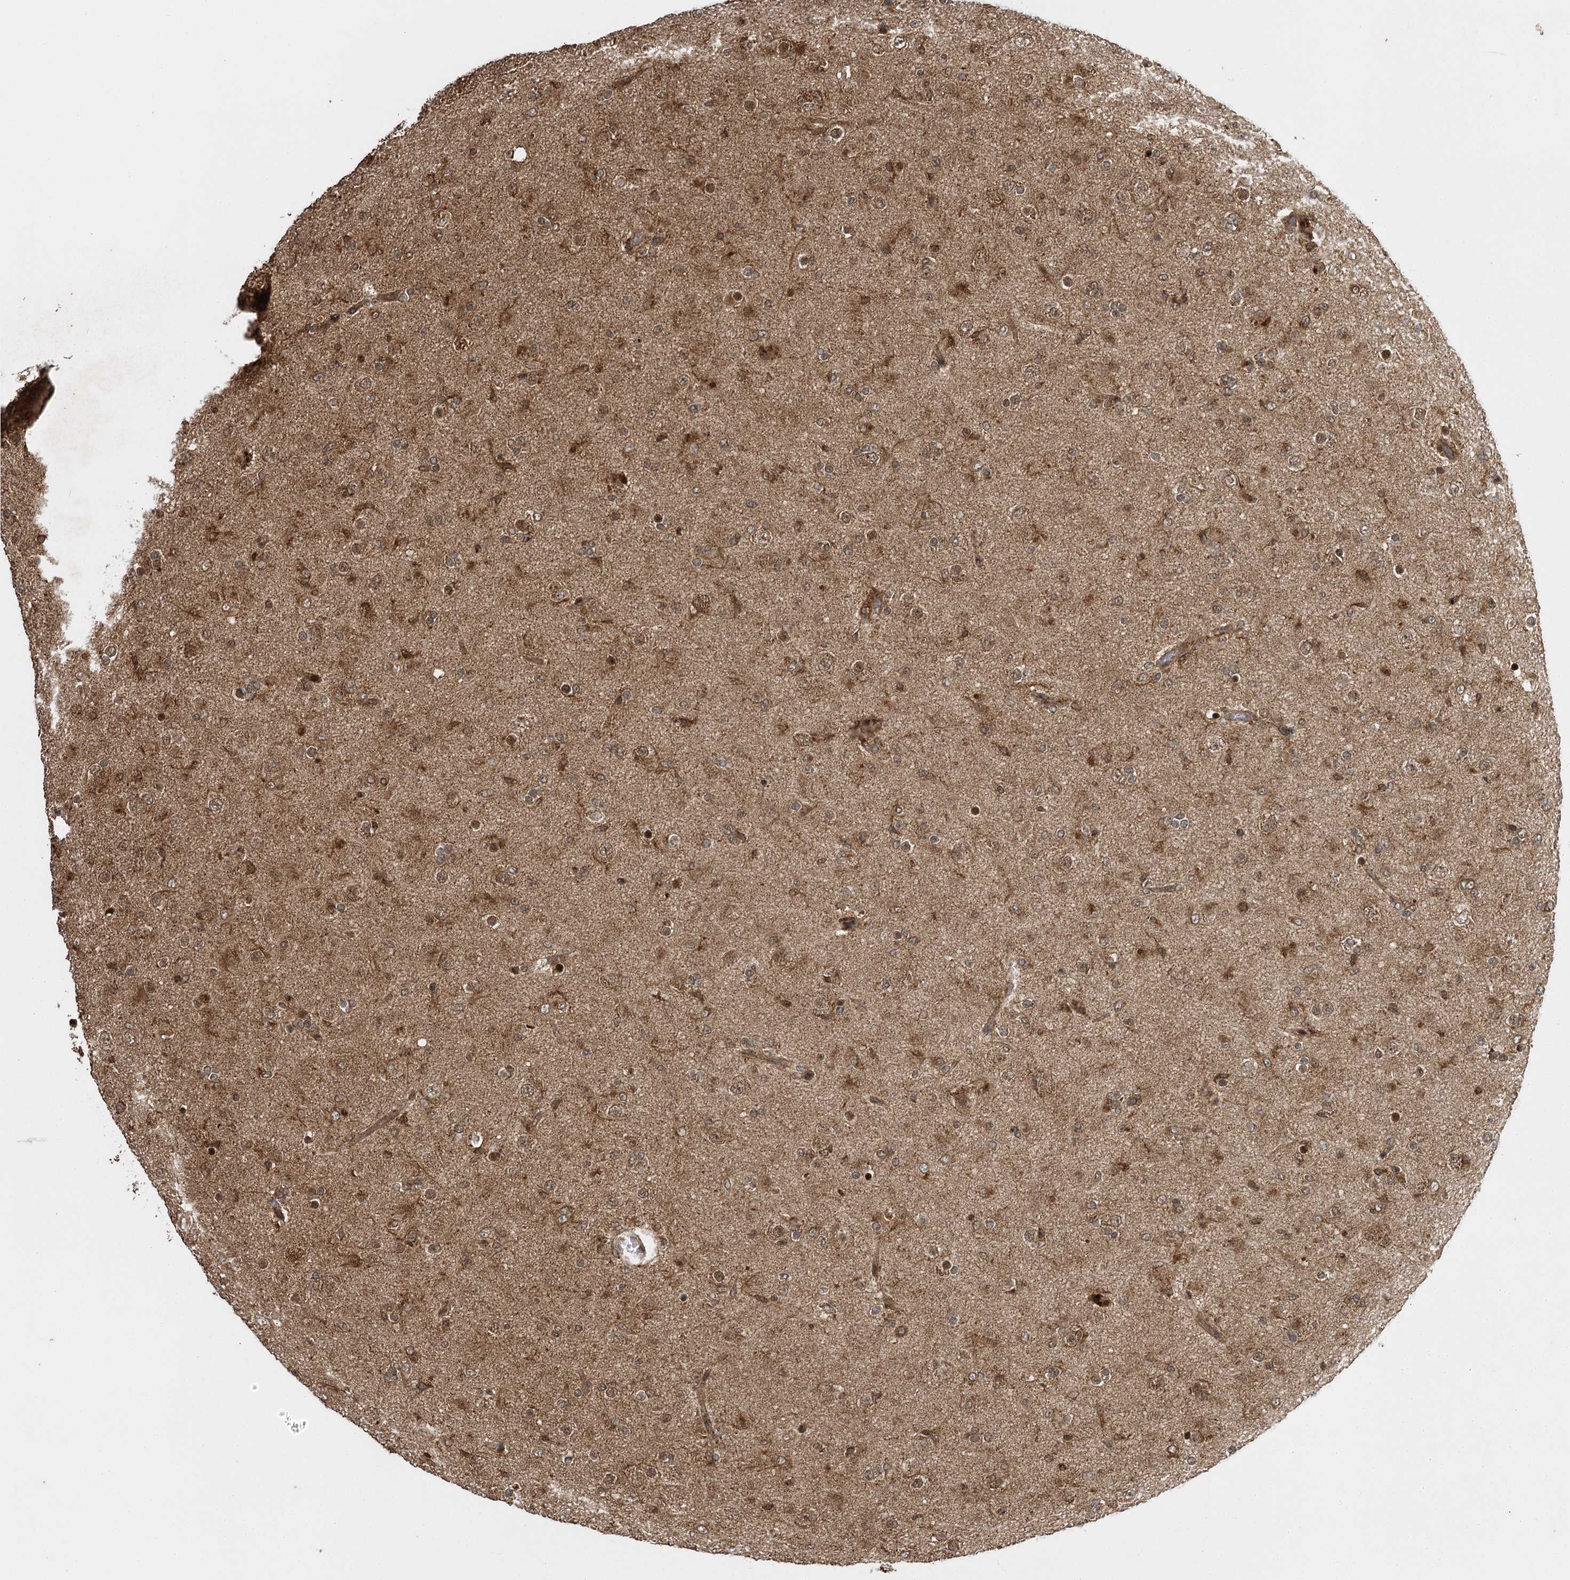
{"staining": {"intensity": "moderate", "quantity": "<25%", "location": "cytoplasmic/membranous,nuclear"}, "tissue": "glioma", "cell_type": "Tumor cells", "image_type": "cancer", "snomed": [{"axis": "morphology", "description": "Glioma, malignant, Low grade"}, {"axis": "topography", "description": "Brain"}], "caption": "The photomicrograph reveals a brown stain indicating the presence of a protein in the cytoplasmic/membranous and nuclear of tumor cells in malignant glioma (low-grade).", "gene": "IL11RA", "patient": {"sex": "male", "age": 65}}